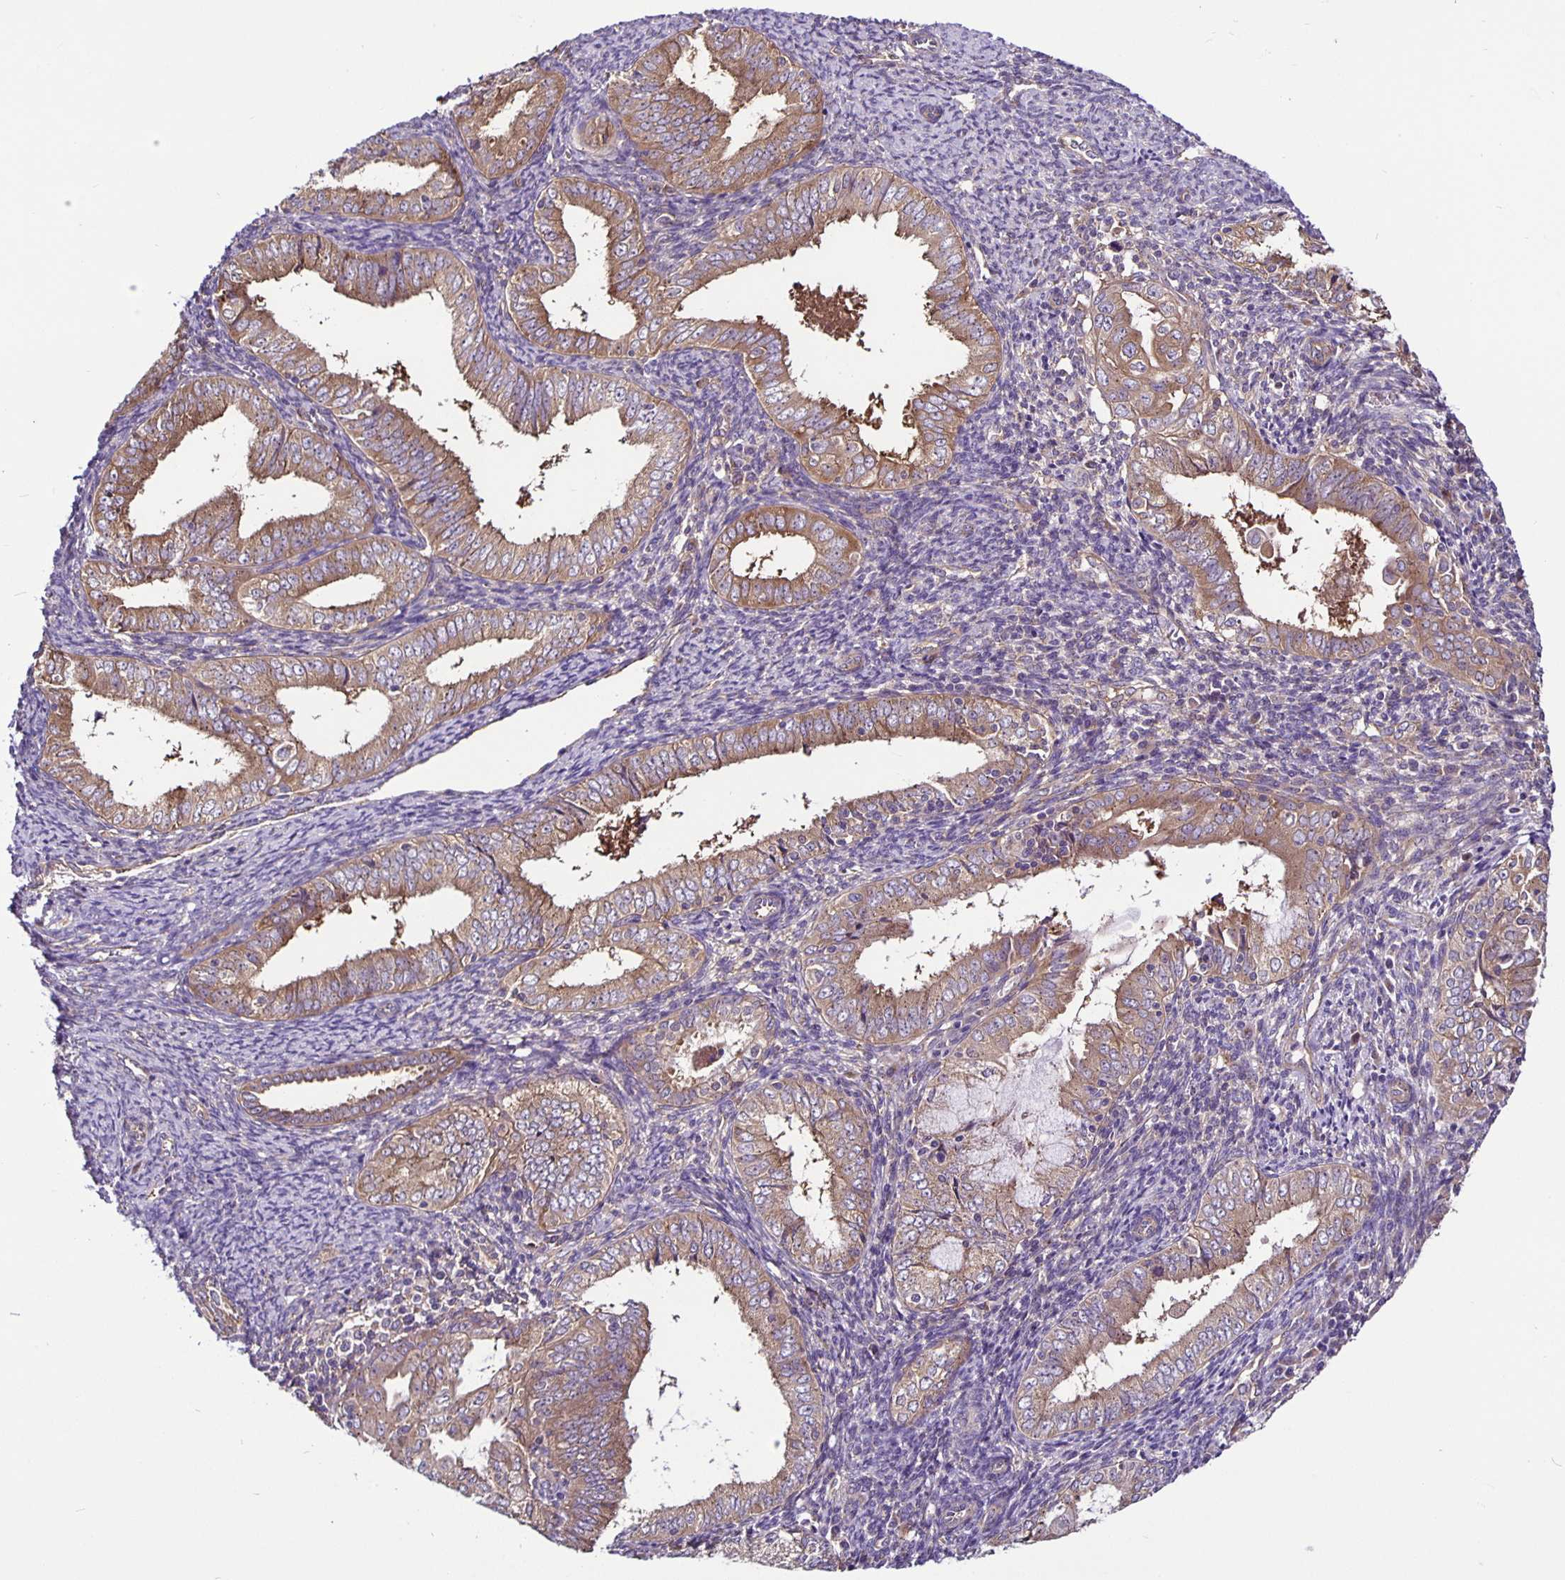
{"staining": {"intensity": "moderate", "quantity": ">75%", "location": "cytoplasmic/membranous"}, "tissue": "endometrial cancer", "cell_type": "Tumor cells", "image_type": "cancer", "snomed": [{"axis": "morphology", "description": "Adenocarcinoma, NOS"}, {"axis": "topography", "description": "Endometrium"}], "caption": "About >75% of tumor cells in human endometrial cancer (adenocarcinoma) exhibit moderate cytoplasmic/membranous protein expression as visualized by brown immunohistochemical staining.", "gene": "SNX5", "patient": {"sex": "female", "age": 55}}